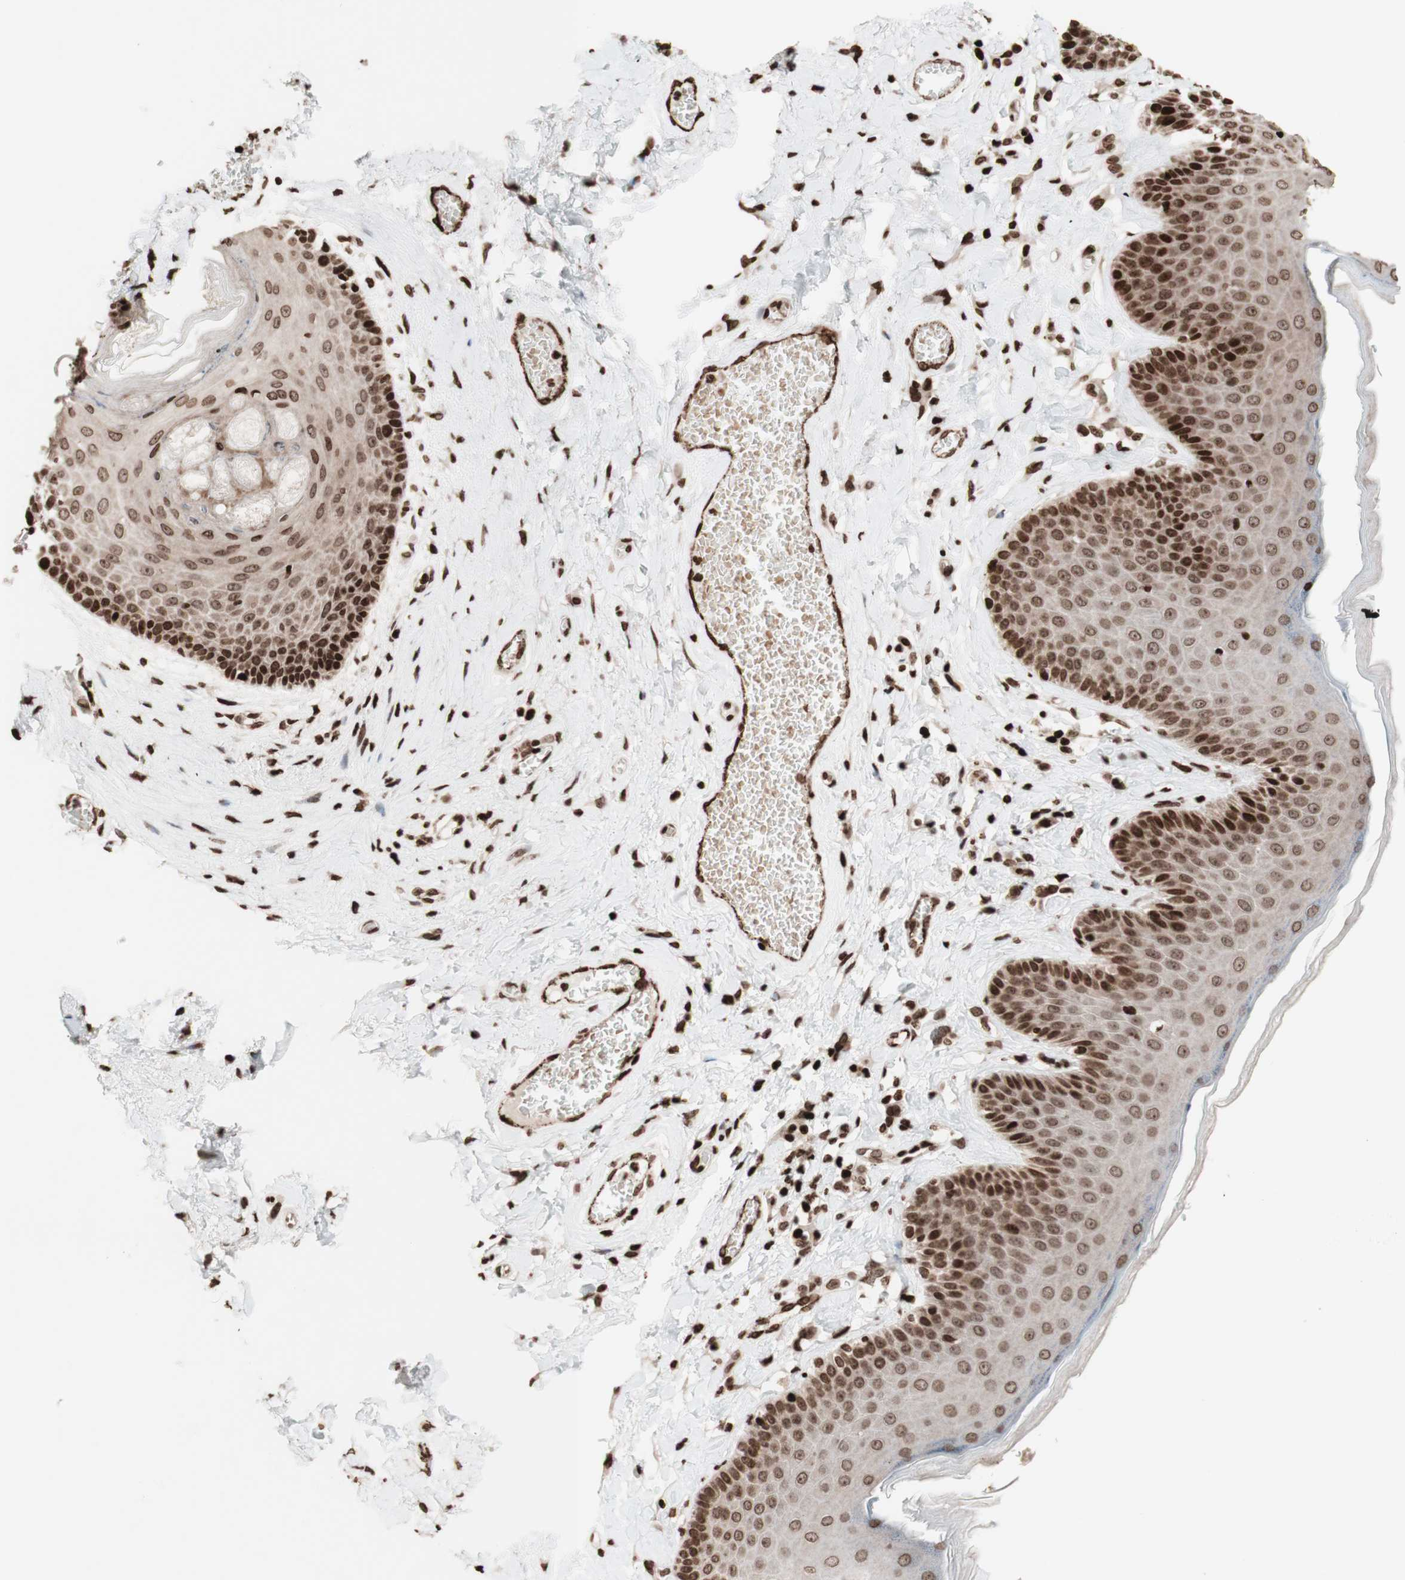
{"staining": {"intensity": "strong", "quantity": ">75%", "location": "cytoplasmic/membranous,nuclear"}, "tissue": "skin", "cell_type": "Epidermal cells", "image_type": "normal", "snomed": [{"axis": "morphology", "description": "Normal tissue, NOS"}, {"axis": "topography", "description": "Anal"}], "caption": "Immunohistochemical staining of benign skin shows >75% levels of strong cytoplasmic/membranous,nuclear protein expression in about >75% of epidermal cells.", "gene": "NCAPD2", "patient": {"sex": "male", "age": 69}}